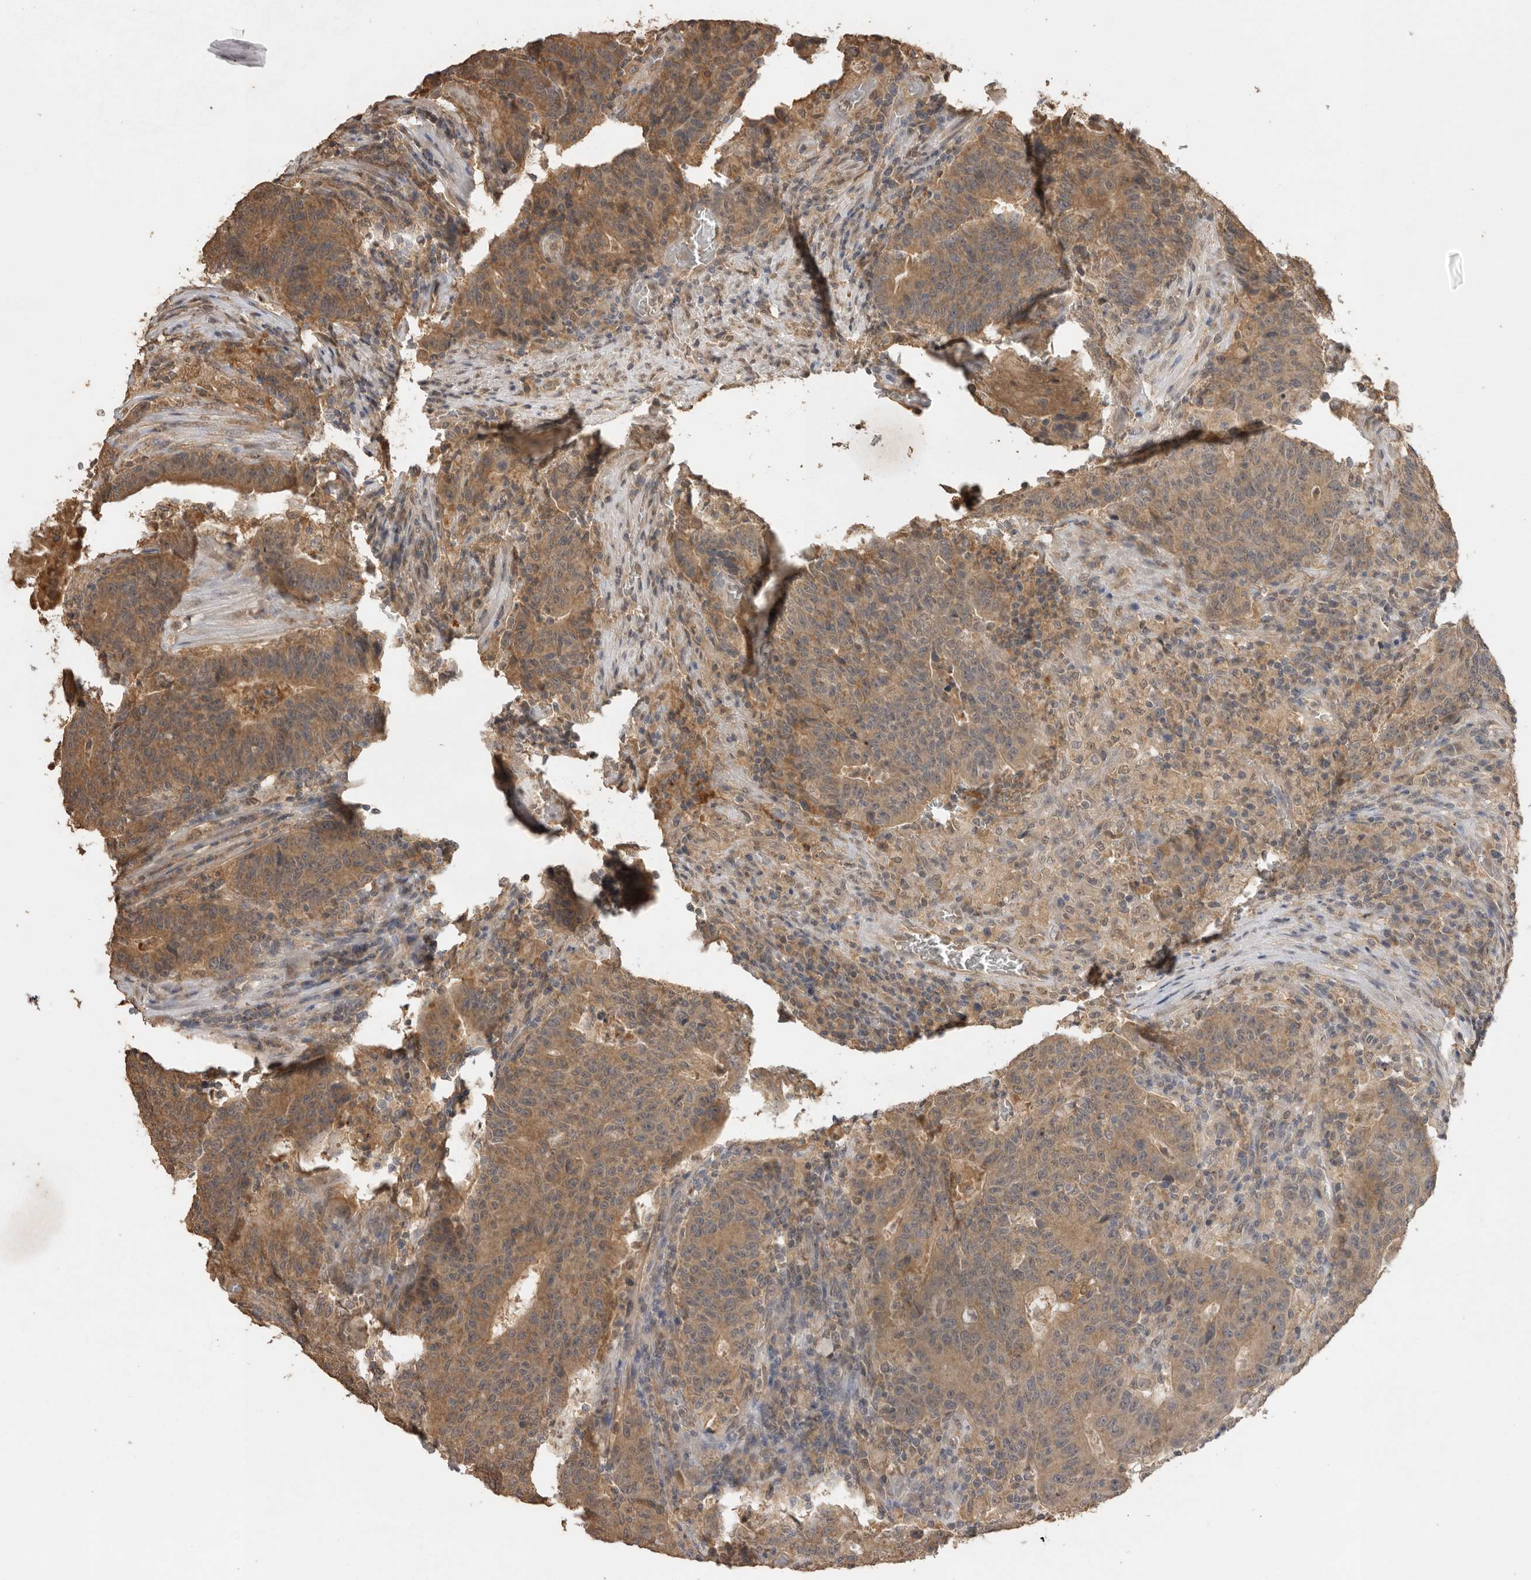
{"staining": {"intensity": "moderate", "quantity": ">75%", "location": "cytoplasmic/membranous"}, "tissue": "colorectal cancer", "cell_type": "Tumor cells", "image_type": "cancer", "snomed": [{"axis": "morphology", "description": "Adenocarcinoma, NOS"}, {"axis": "topography", "description": "Colon"}], "caption": "Protein staining shows moderate cytoplasmic/membranous staining in approximately >75% of tumor cells in colorectal adenocarcinoma.", "gene": "JAG2", "patient": {"sex": "female", "age": 75}}